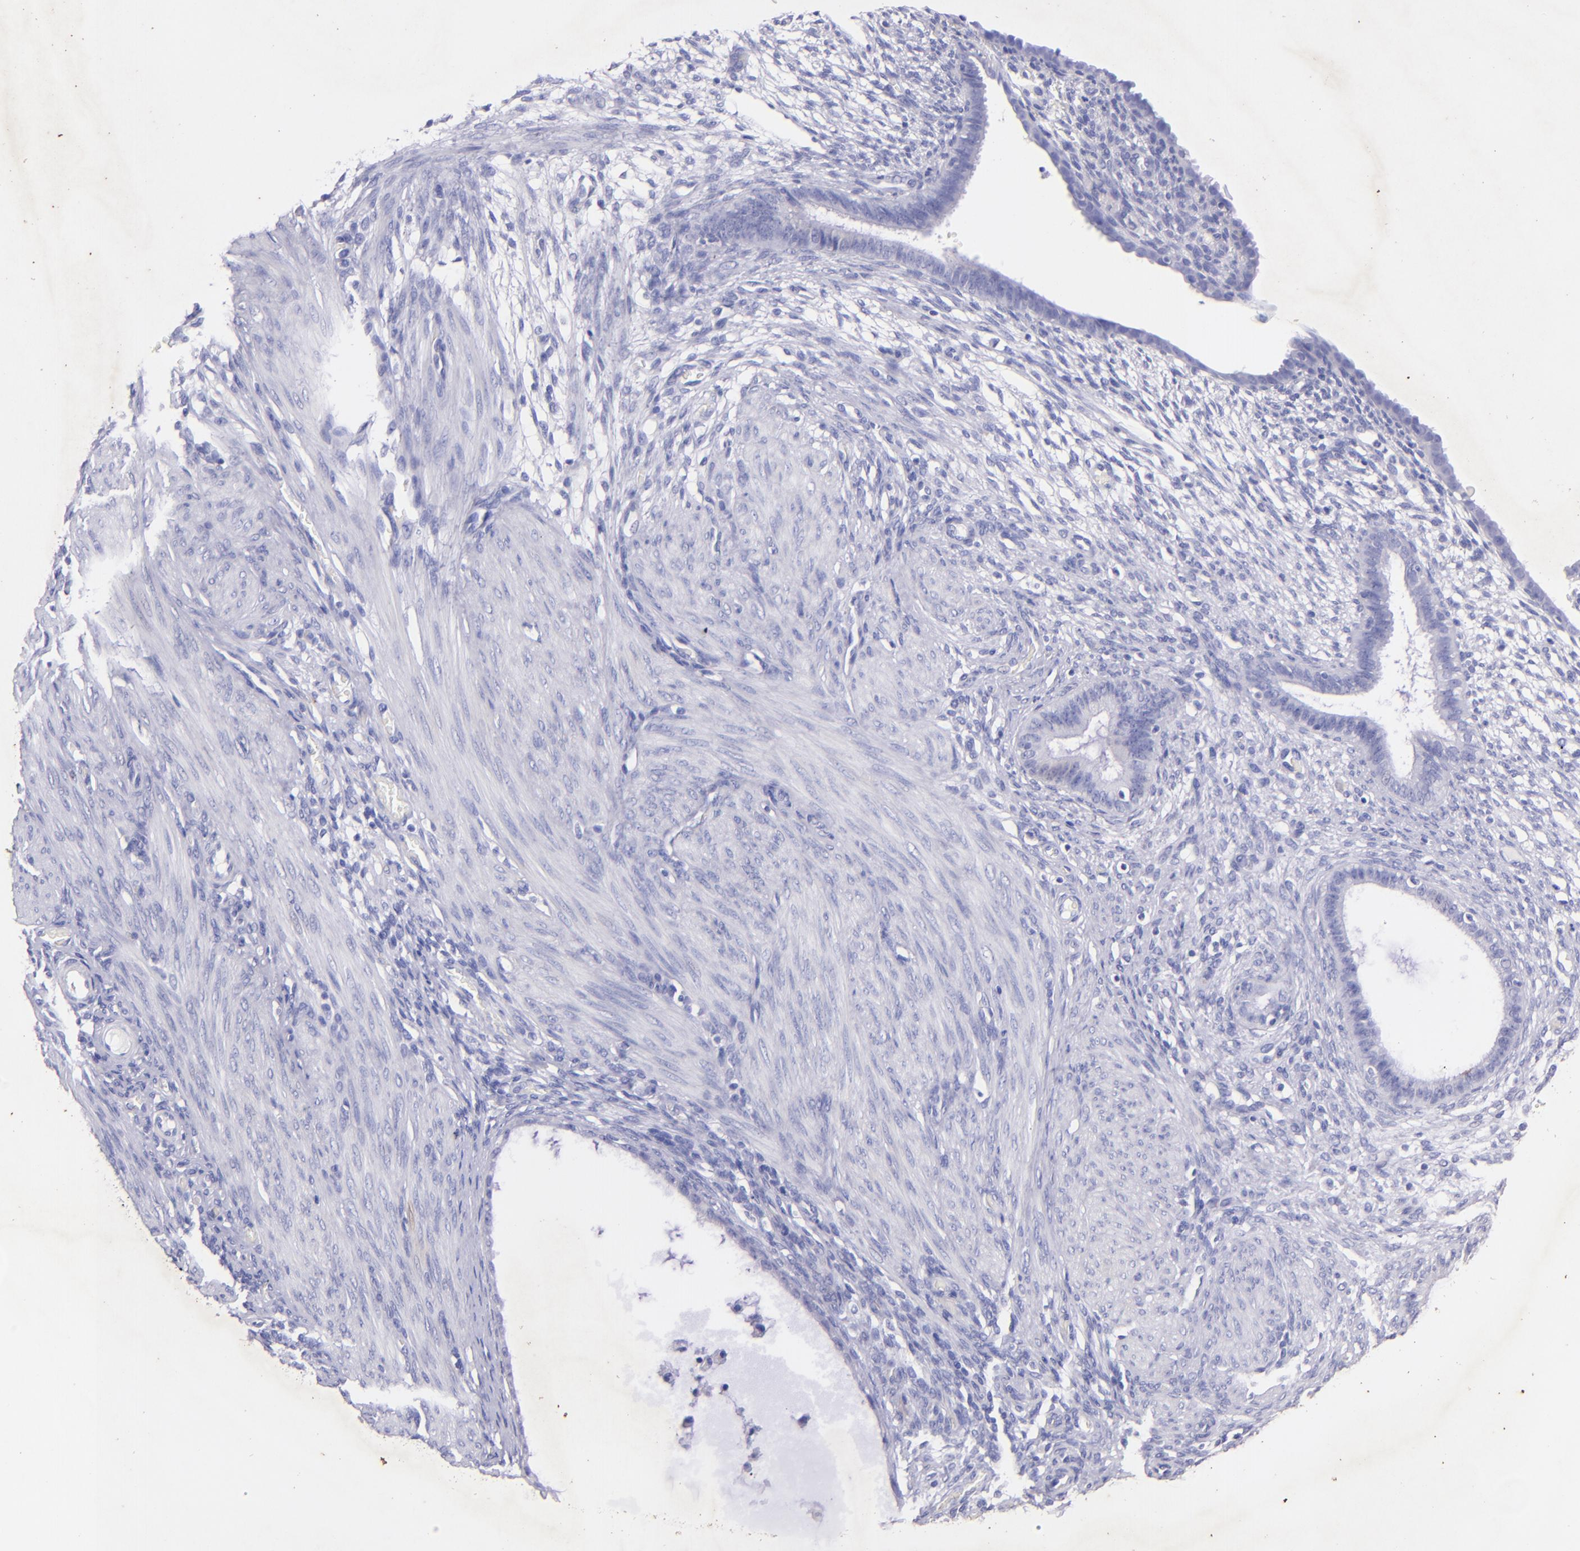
{"staining": {"intensity": "negative", "quantity": "none", "location": "none"}, "tissue": "endometrium", "cell_type": "Cells in endometrial stroma", "image_type": "normal", "snomed": [{"axis": "morphology", "description": "Normal tissue, NOS"}, {"axis": "topography", "description": "Endometrium"}], "caption": "Immunohistochemical staining of benign endometrium shows no significant expression in cells in endometrial stroma.", "gene": "UCHL1", "patient": {"sex": "female", "age": 72}}